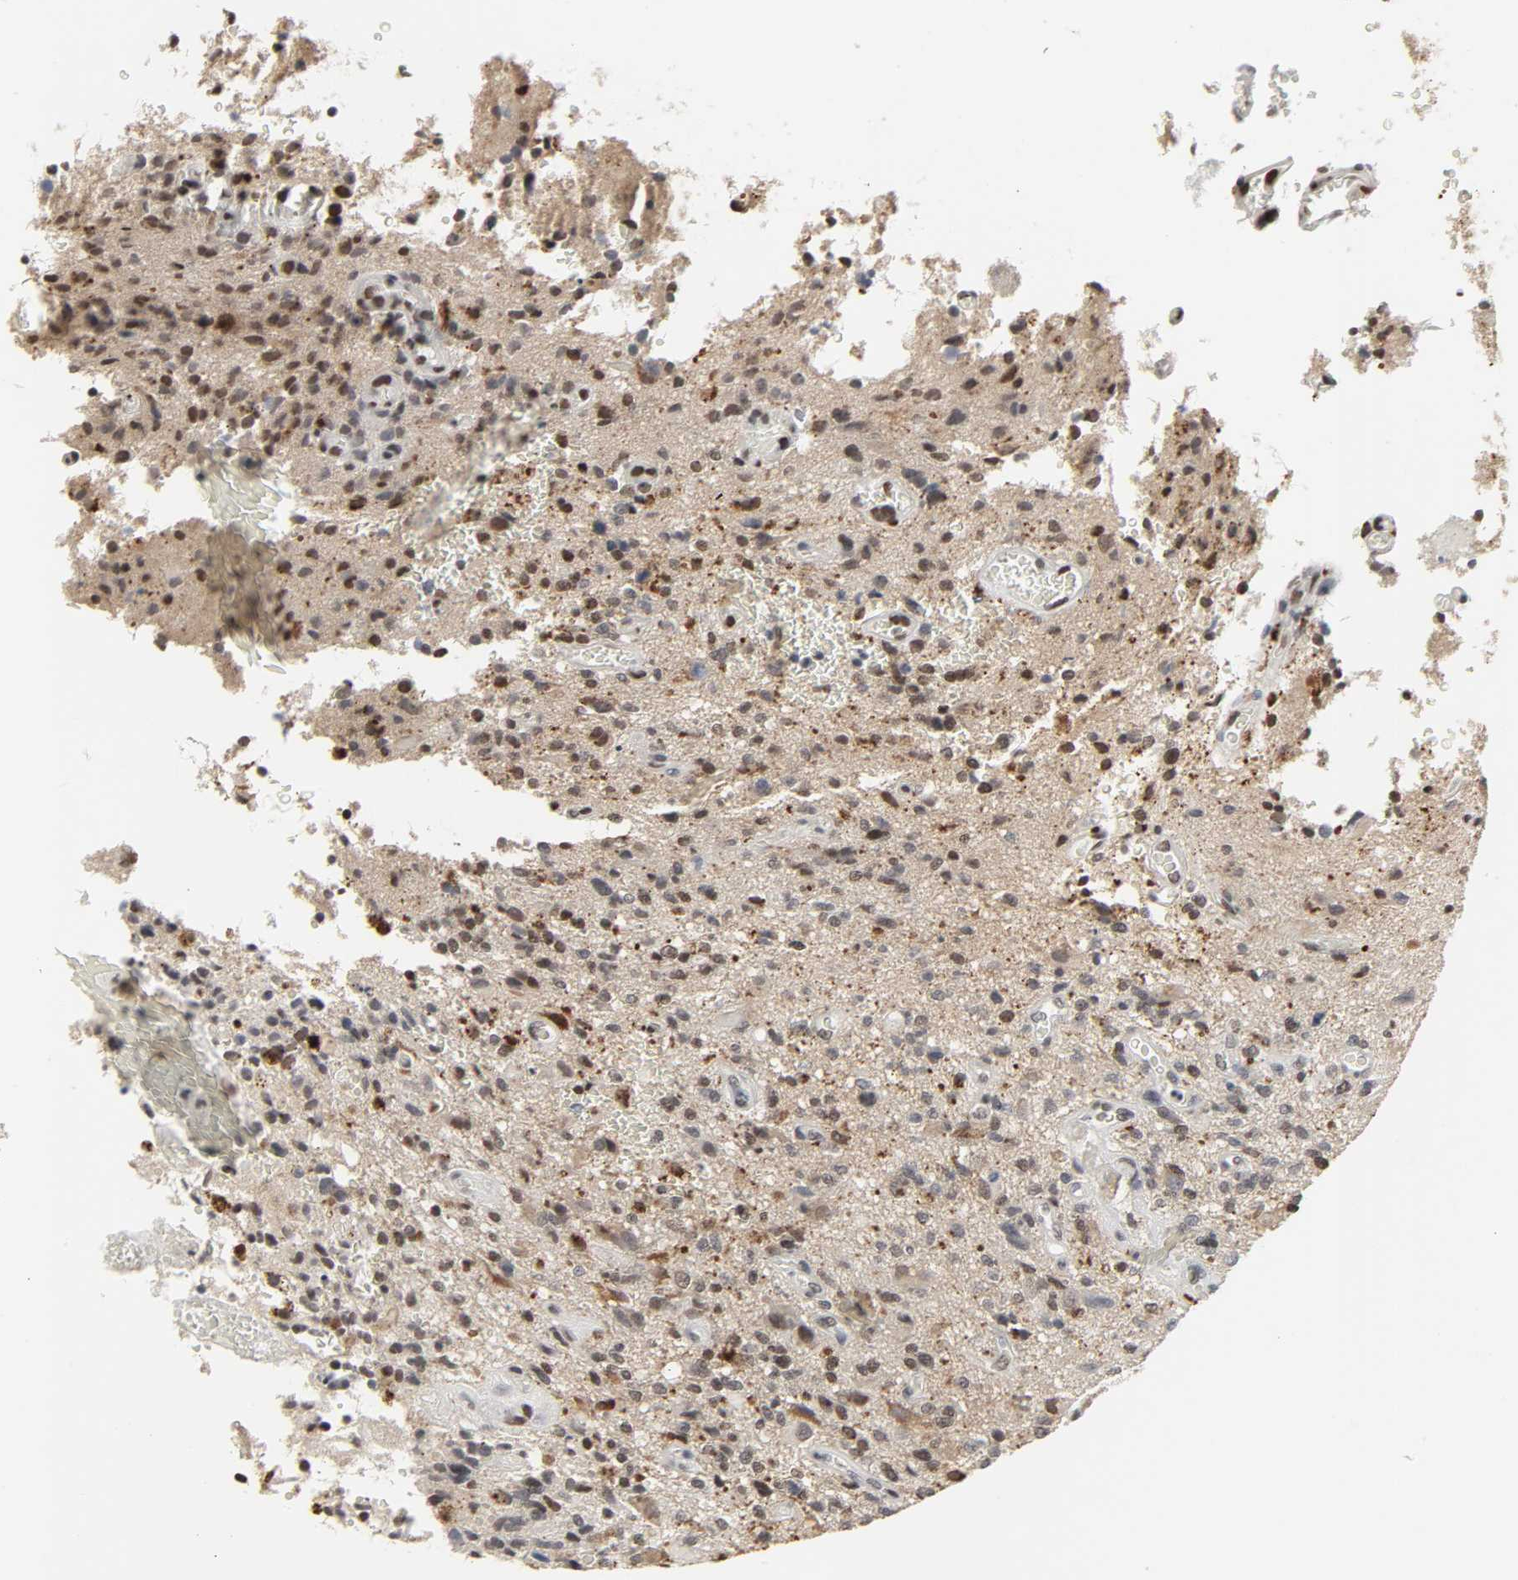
{"staining": {"intensity": "weak", "quantity": "<25%", "location": "nuclear"}, "tissue": "glioma", "cell_type": "Tumor cells", "image_type": "cancer", "snomed": [{"axis": "morphology", "description": "Normal tissue, NOS"}, {"axis": "morphology", "description": "Glioma, malignant, High grade"}, {"axis": "topography", "description": "Cerebral cortex"}], "caption": "There is no significant expression in tumor cells of malignant glioma (high-grade).", "gene": "DAZAP1", "patient": {"sex": "male", "age": 75}}